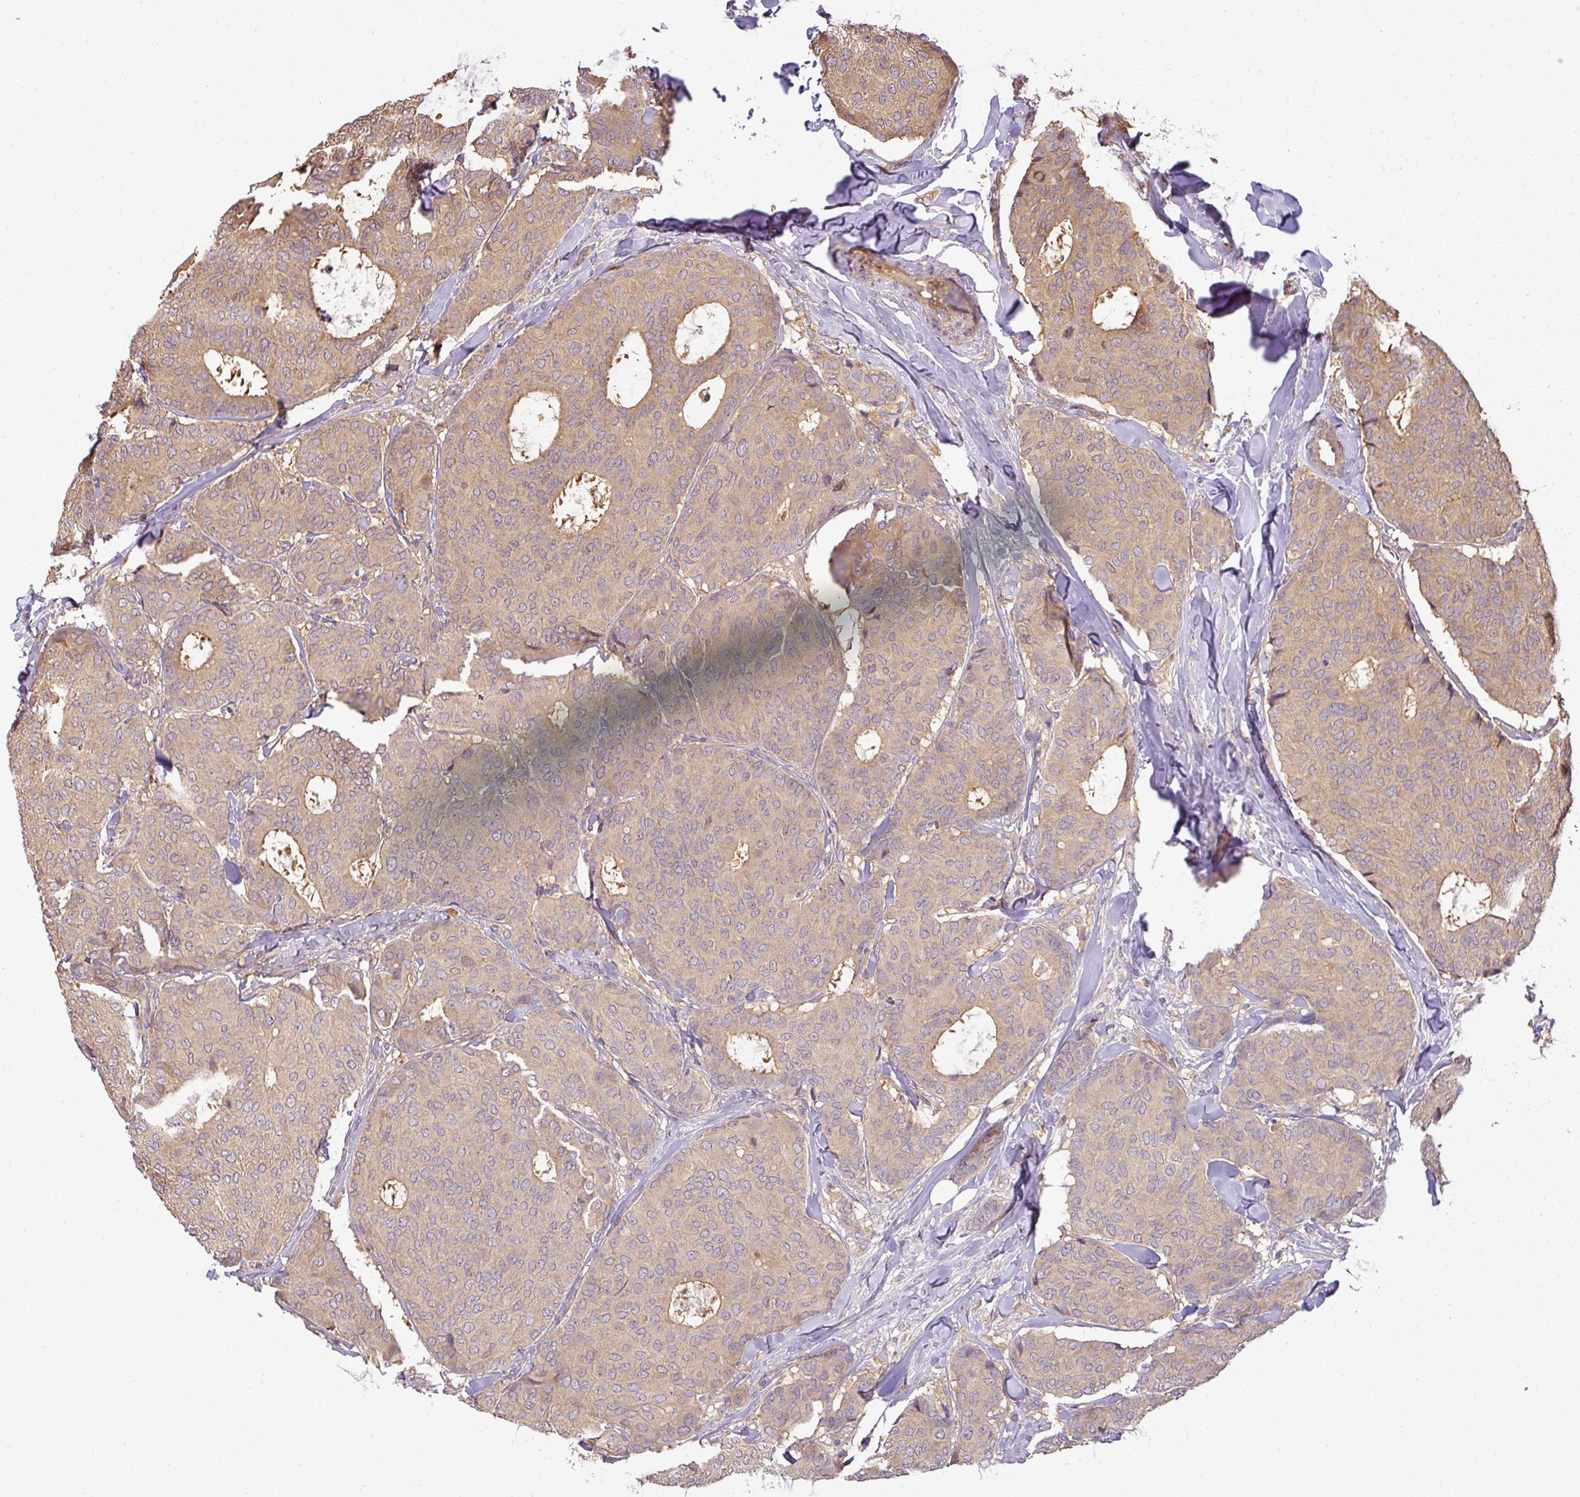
{"staining": {"intensity": "weak", "quantity": ">75%", "location": "cytoplasmic/membranous"}, "tissue": "breast cancer", "cell_type": "Tumor cells", "image_type": "cancer", "snomed": [{"axis": "morphology", "description": "Duct carcinoma"}, {"axis": "topography", "description": "Breast"}], "caption": "Infiltrating ductal carcinoma (breast) stained with DAB (3,3'-diaminobenzidine) IHC displays low levels of weak cytoplasmic/membranous positivity in approximately >75% of tumor cells.", "gene": "TCL1B", "patient": {"sex": "female", "age": 75}}